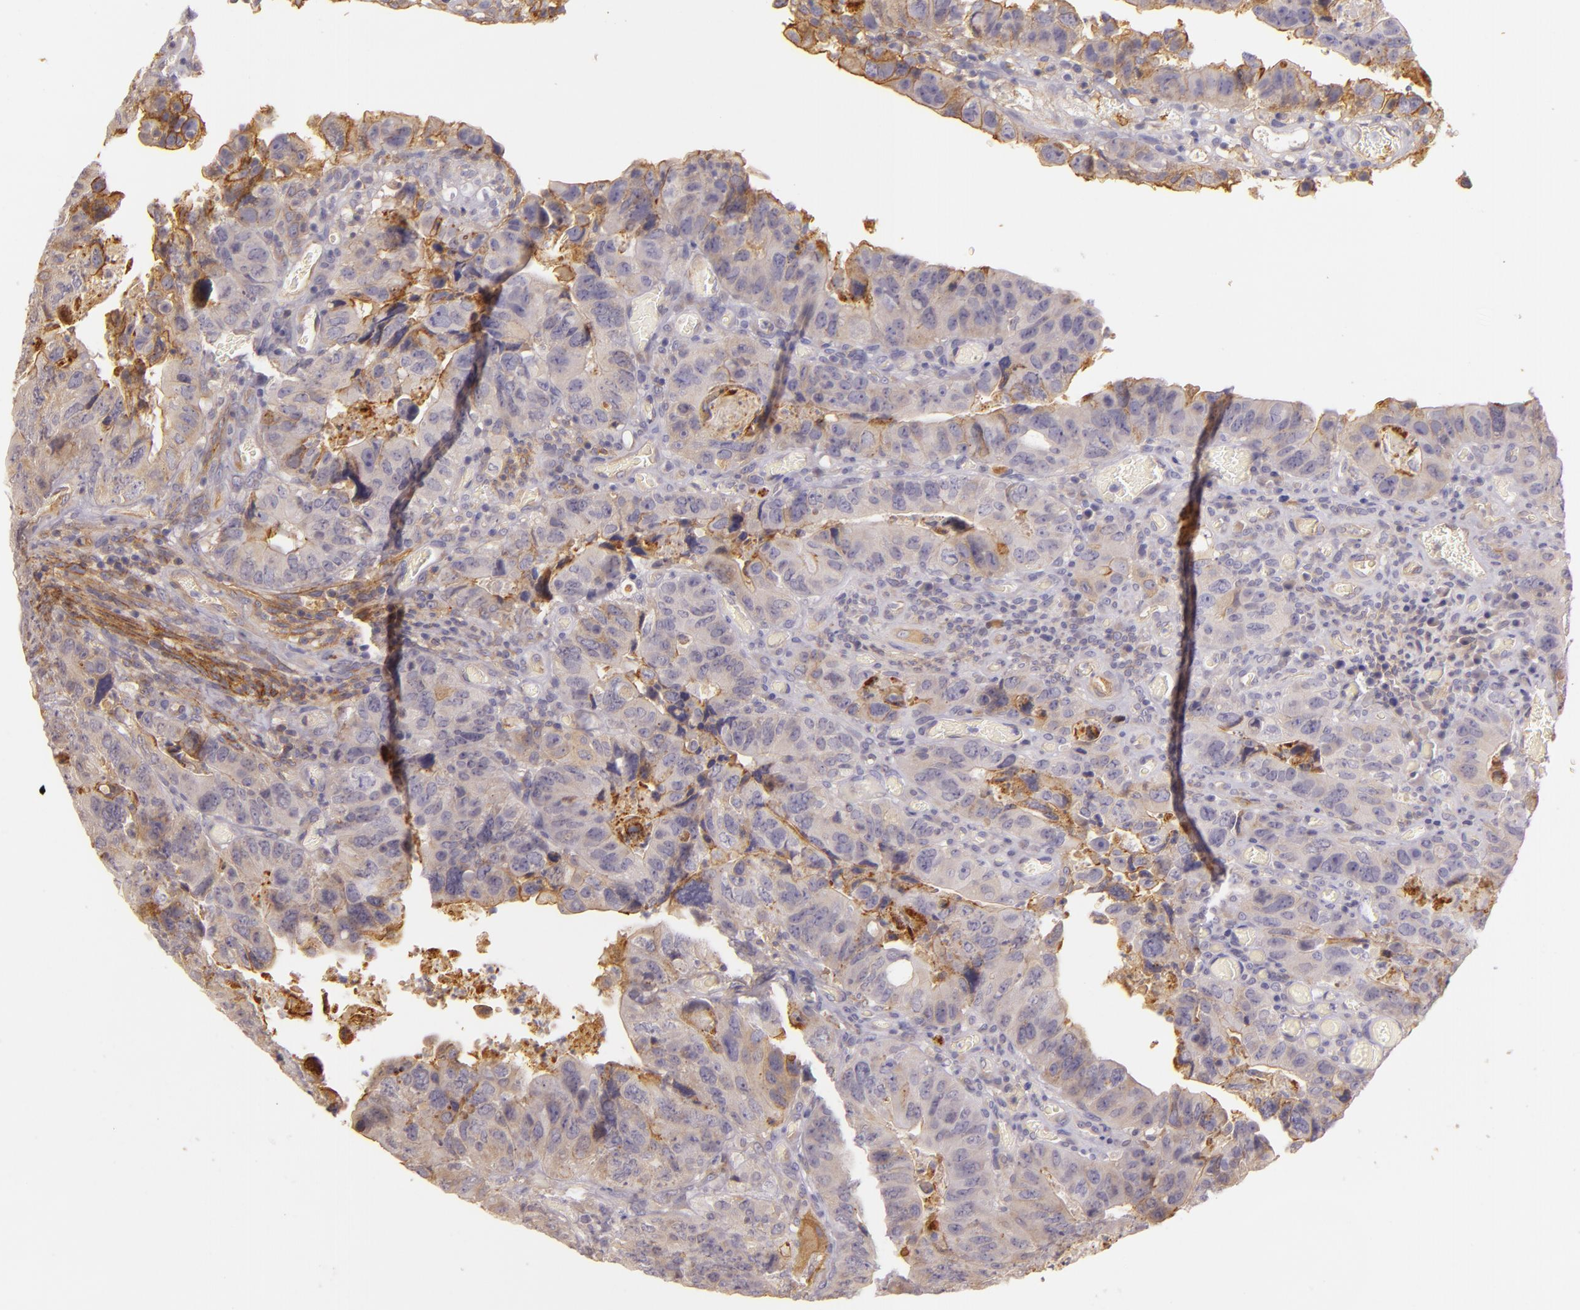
{"staining": {"intensity": "moderate", "quantity": "25%-75%", "location": "cytoplasmic/membranous"}, "tissue": "colorectal cancer", "cell_type": "Tumor cells", "image_type": "cancer", "snomed": [{"axis": "morphology", "description": "Adenocarcinoma, NOS"}, {"axis": "topography", "description": "Rectum"}], "caption": "There is medium levels of moderate cytoplasmic/membranous positivity in tumor cells of colorectal cancer (adenocarcinoma), as demonstrated by immunohistochemical staining (brown color).", "gene": "CTSF", "patient": {"sex": "female", "age": 82}}